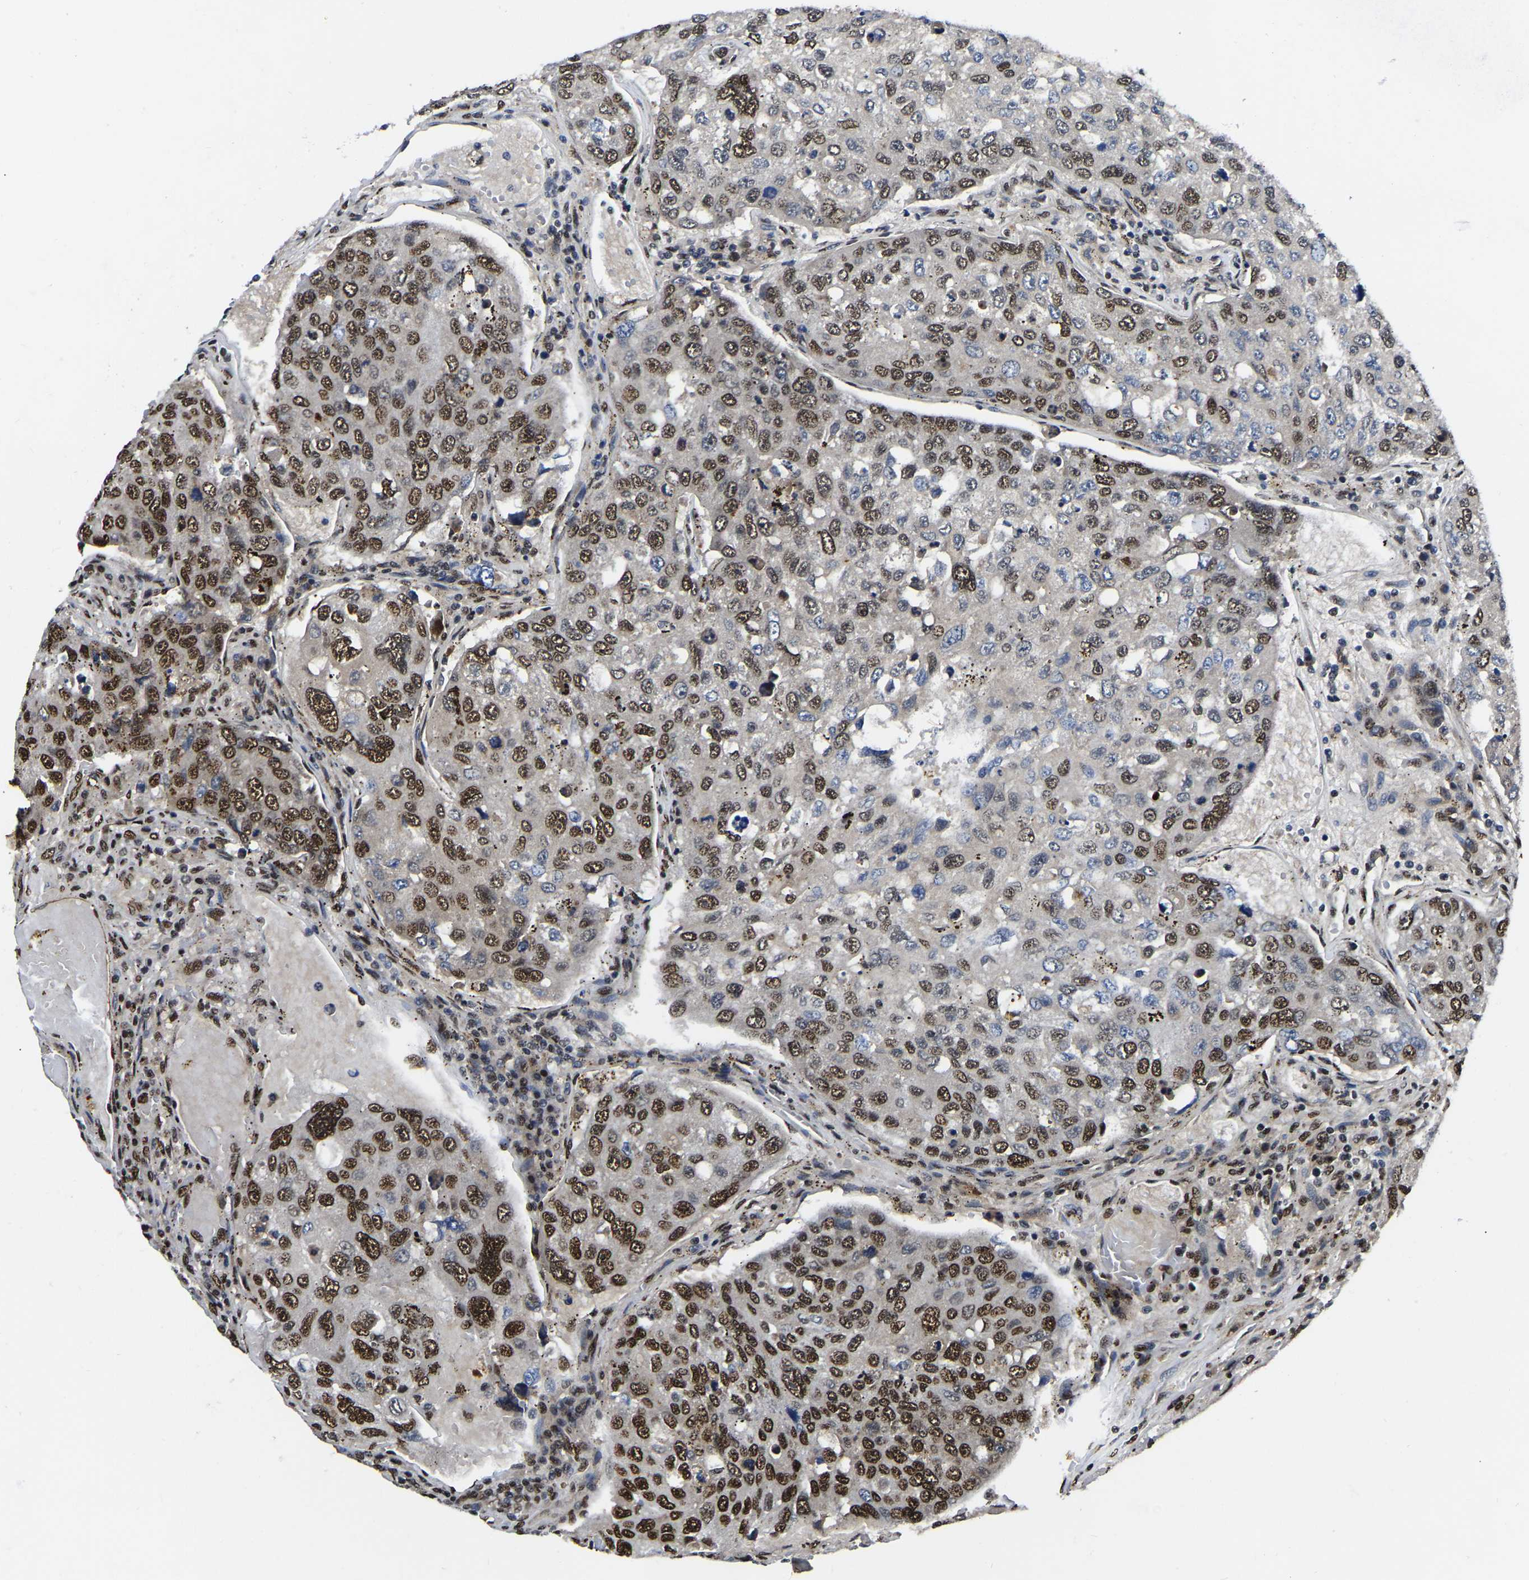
{"staining": {"intensity": "strong", "quantity": ">75%", "location": "nuclear"}, "tissue": "urothelial cancer", "cell_type": "Tumor cells", "image_type": "cancer", "snomed": [{"axis": "morphology", "description": "Urothelial carcinoma, High grade"}, {"axis": "topography", "description": "Lymph node"}, {"axis": "topography", "description": "Urinary bladder"}], "caption": "Immunohistochemistry of human urothelial carcinoma (high-grade) demonstrates high levels of strong nuclear positivity in approximately >75% of tumor cells. (Brightfield microscopy of DAB IHC at high magnification).", "gene": "TRIM35", "patient": {"sex": "male", "age": 51}}